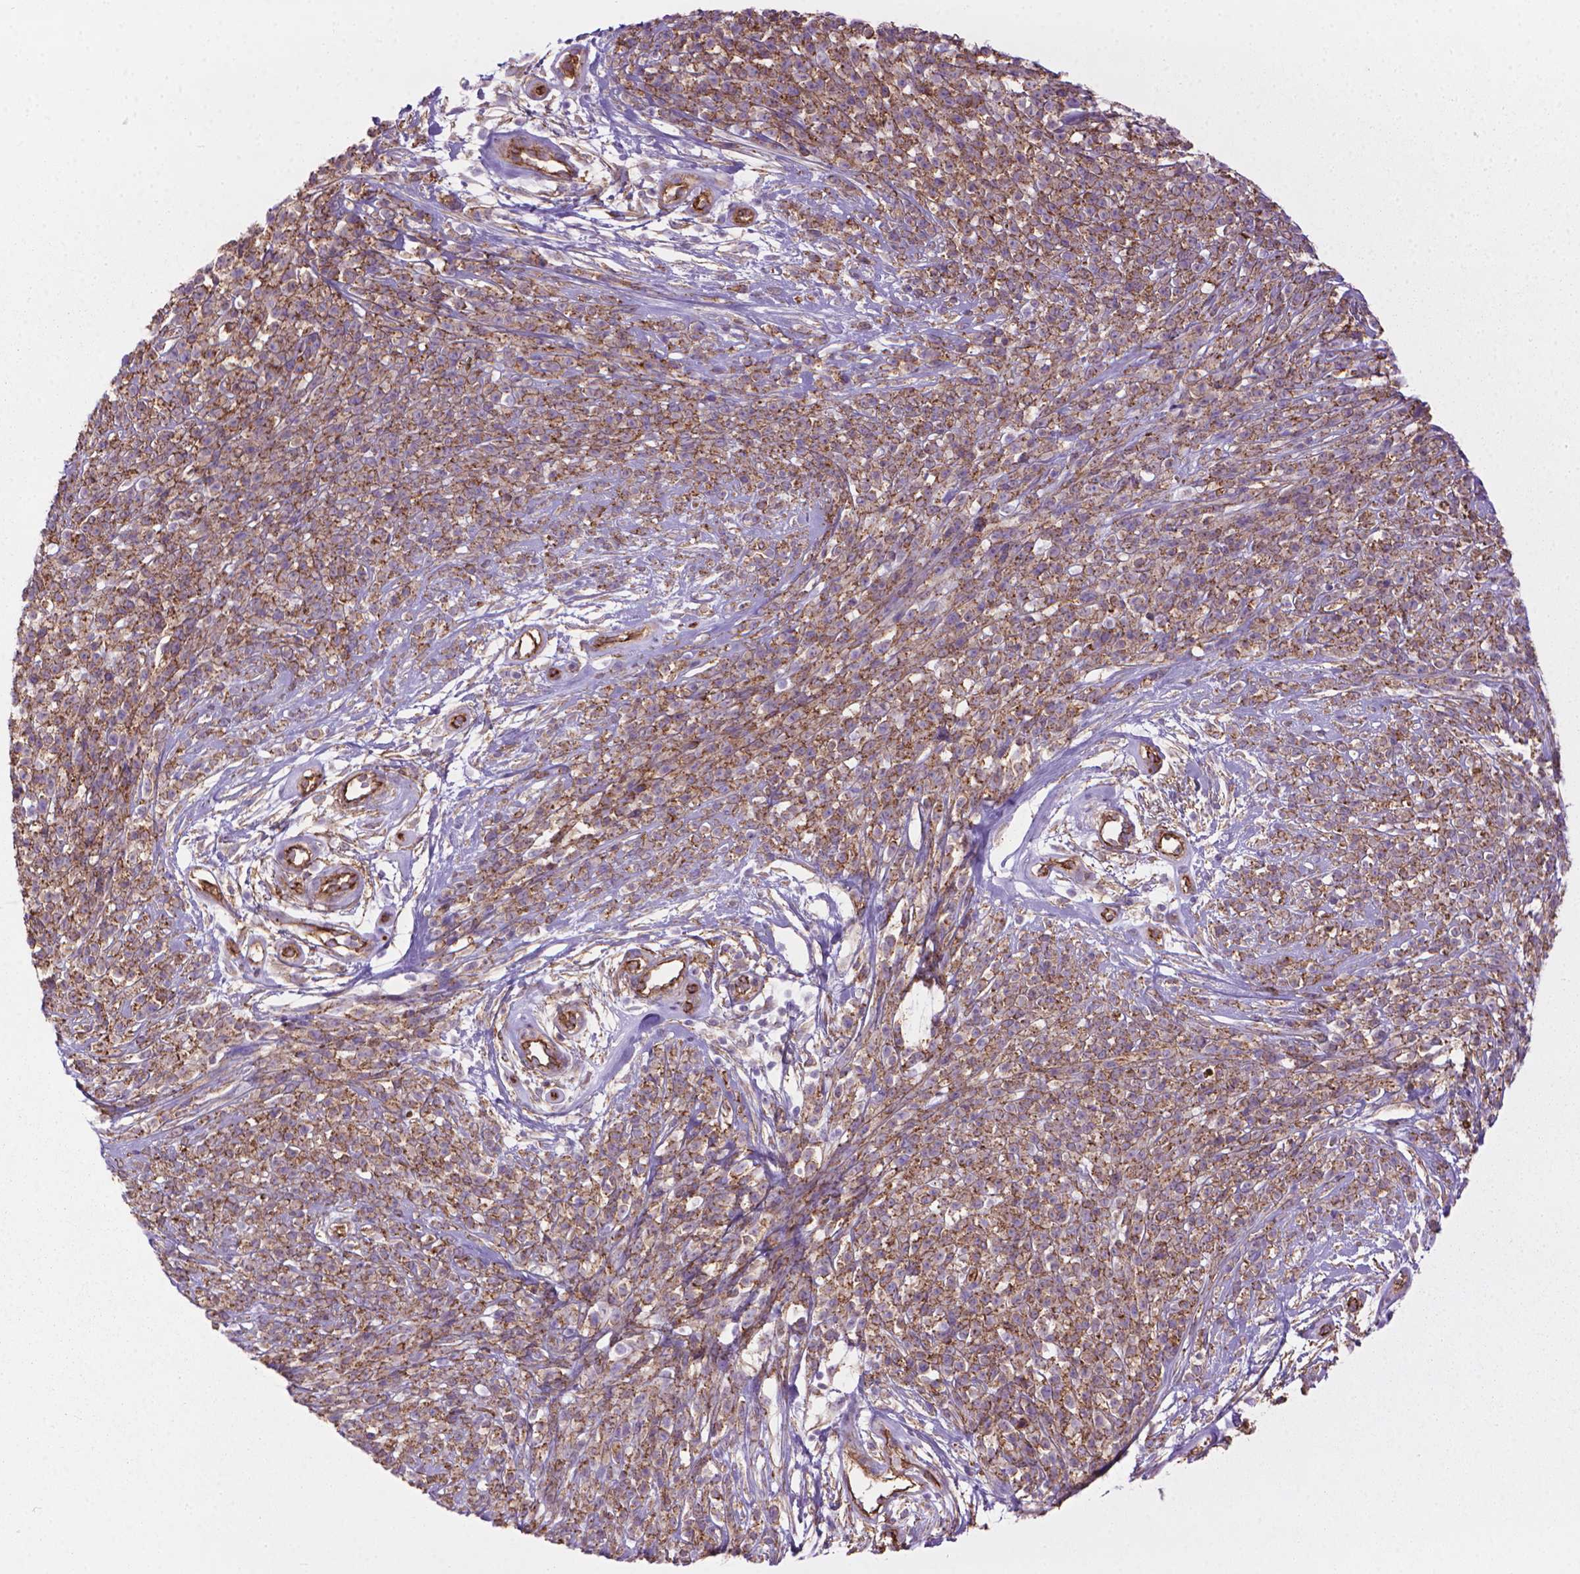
{"staining": {"intensity": "moderate", "quantity": ">75%", "location": "cytoplasmic/membranous"}, "tissue": "melanoma", "cell_type": "Tumor cells", "image_type": "cancer", "snomed": [{"axis": "morphology", "description": "Malignant melanoma, NOS"}, {"axis": "topography", "description": "Skin"}, {"axis": "topography", "description": "Skin of trunk"}], "caption": "An immunohistochemistry (IHC) image of tumor tissue is shown. Protein staining in brown highlights moderate cytoplasmic/membranous positivity in malignant melanoma within tumor cells.", "gene": "TENT5A", "patient": {"sex": "male", "age": 74}}